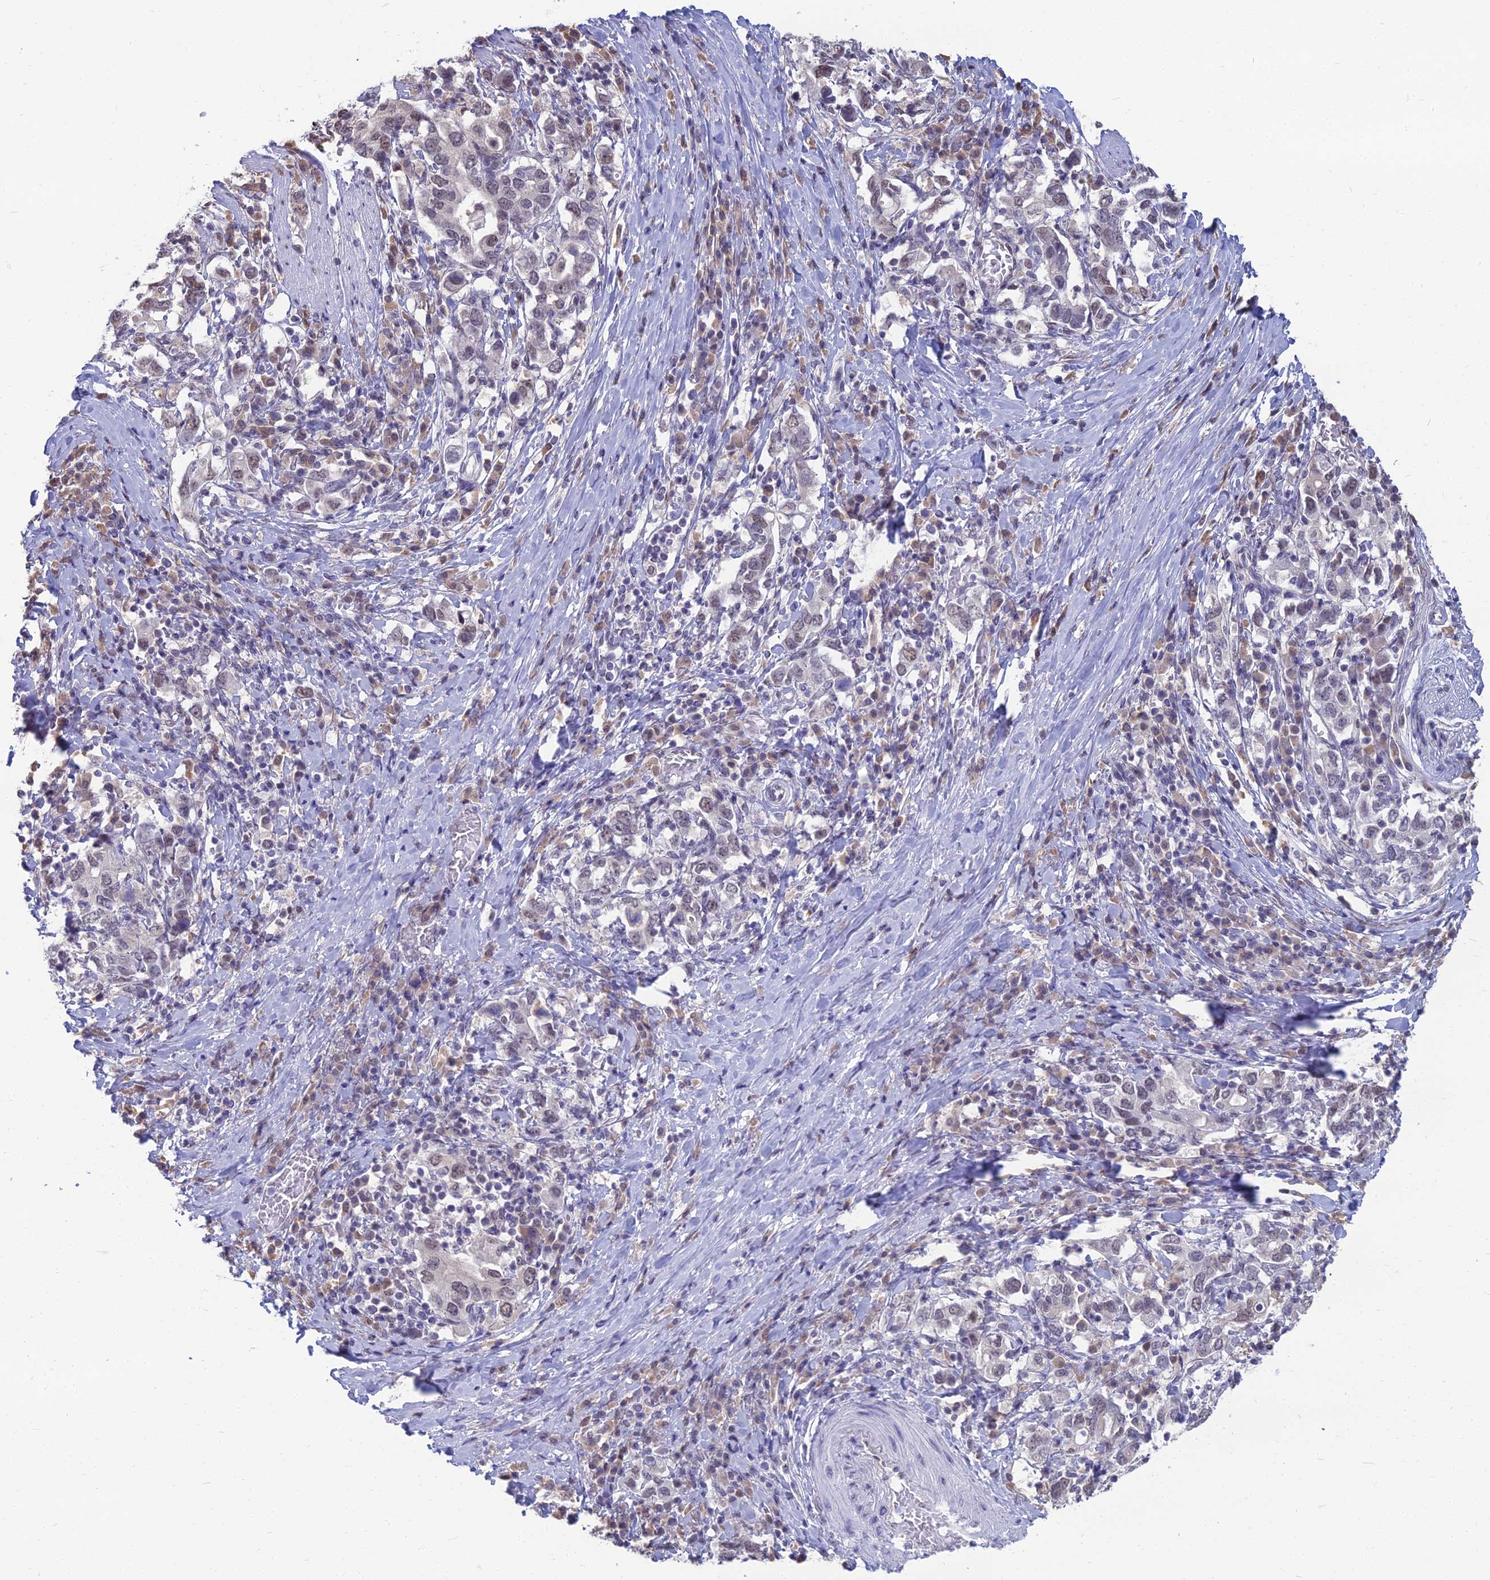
{"staining": {"intensity": "weak", "quantity": "<25%", "location": "nuclear"}, "tissue": "stomach cancer", "cell_type": "Tumor cells", "image_type": "cancer", "snomed": [{"axis": "morphology", "description": "Adenocarcinoma, NOS"}, {"axis": "topography", "description": "Stomach, upper"}, {"axis": "topography", "description": "Stomach"}], "caption": "IHC photomicrograph of neoplastic tissue: stomach adenocarcinoma stained with DAB (3,3'-diaminobenzidine) reveals no significant protein expression in tumor cells.", "gene": "SRSF7", "patient": {"sex": "male", "age": 62}}